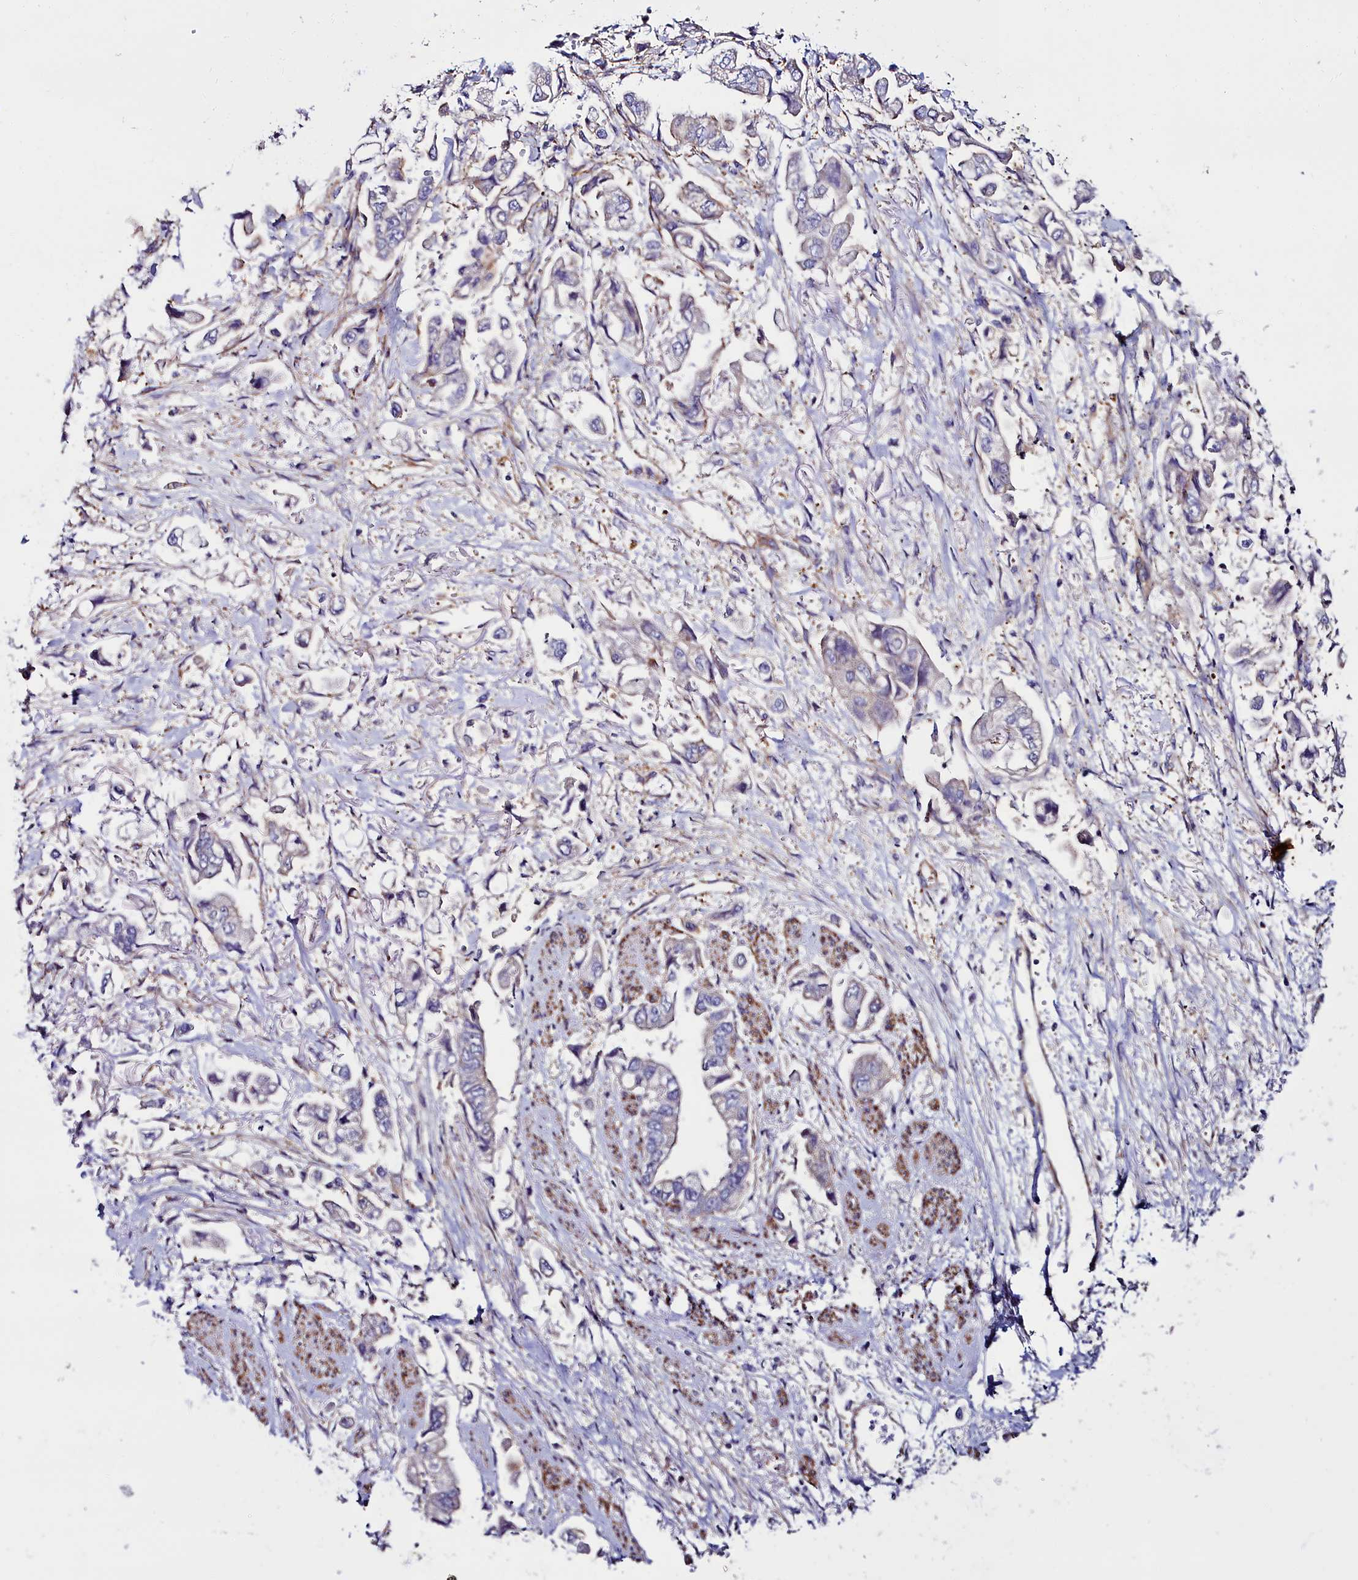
{"staining": {"intensity": "negative", "quantity": "none", "location": "none"}, "tissue": "stomach cancer", "cell_type": "Tumor cells", "image_type": "cancer", "snomed": [{"axis": "morphology", "description": "Adenocarcinoma, NOS"}, {"axis": "topography", "description": "Stomach"}], "caption": "This is an immunohistochemistry photomicrograph of stomach adenocarcinoma. There is no staining in tumor cells.", "gene": "FADS3", "patient": {"sex": "male", "age": 62}}